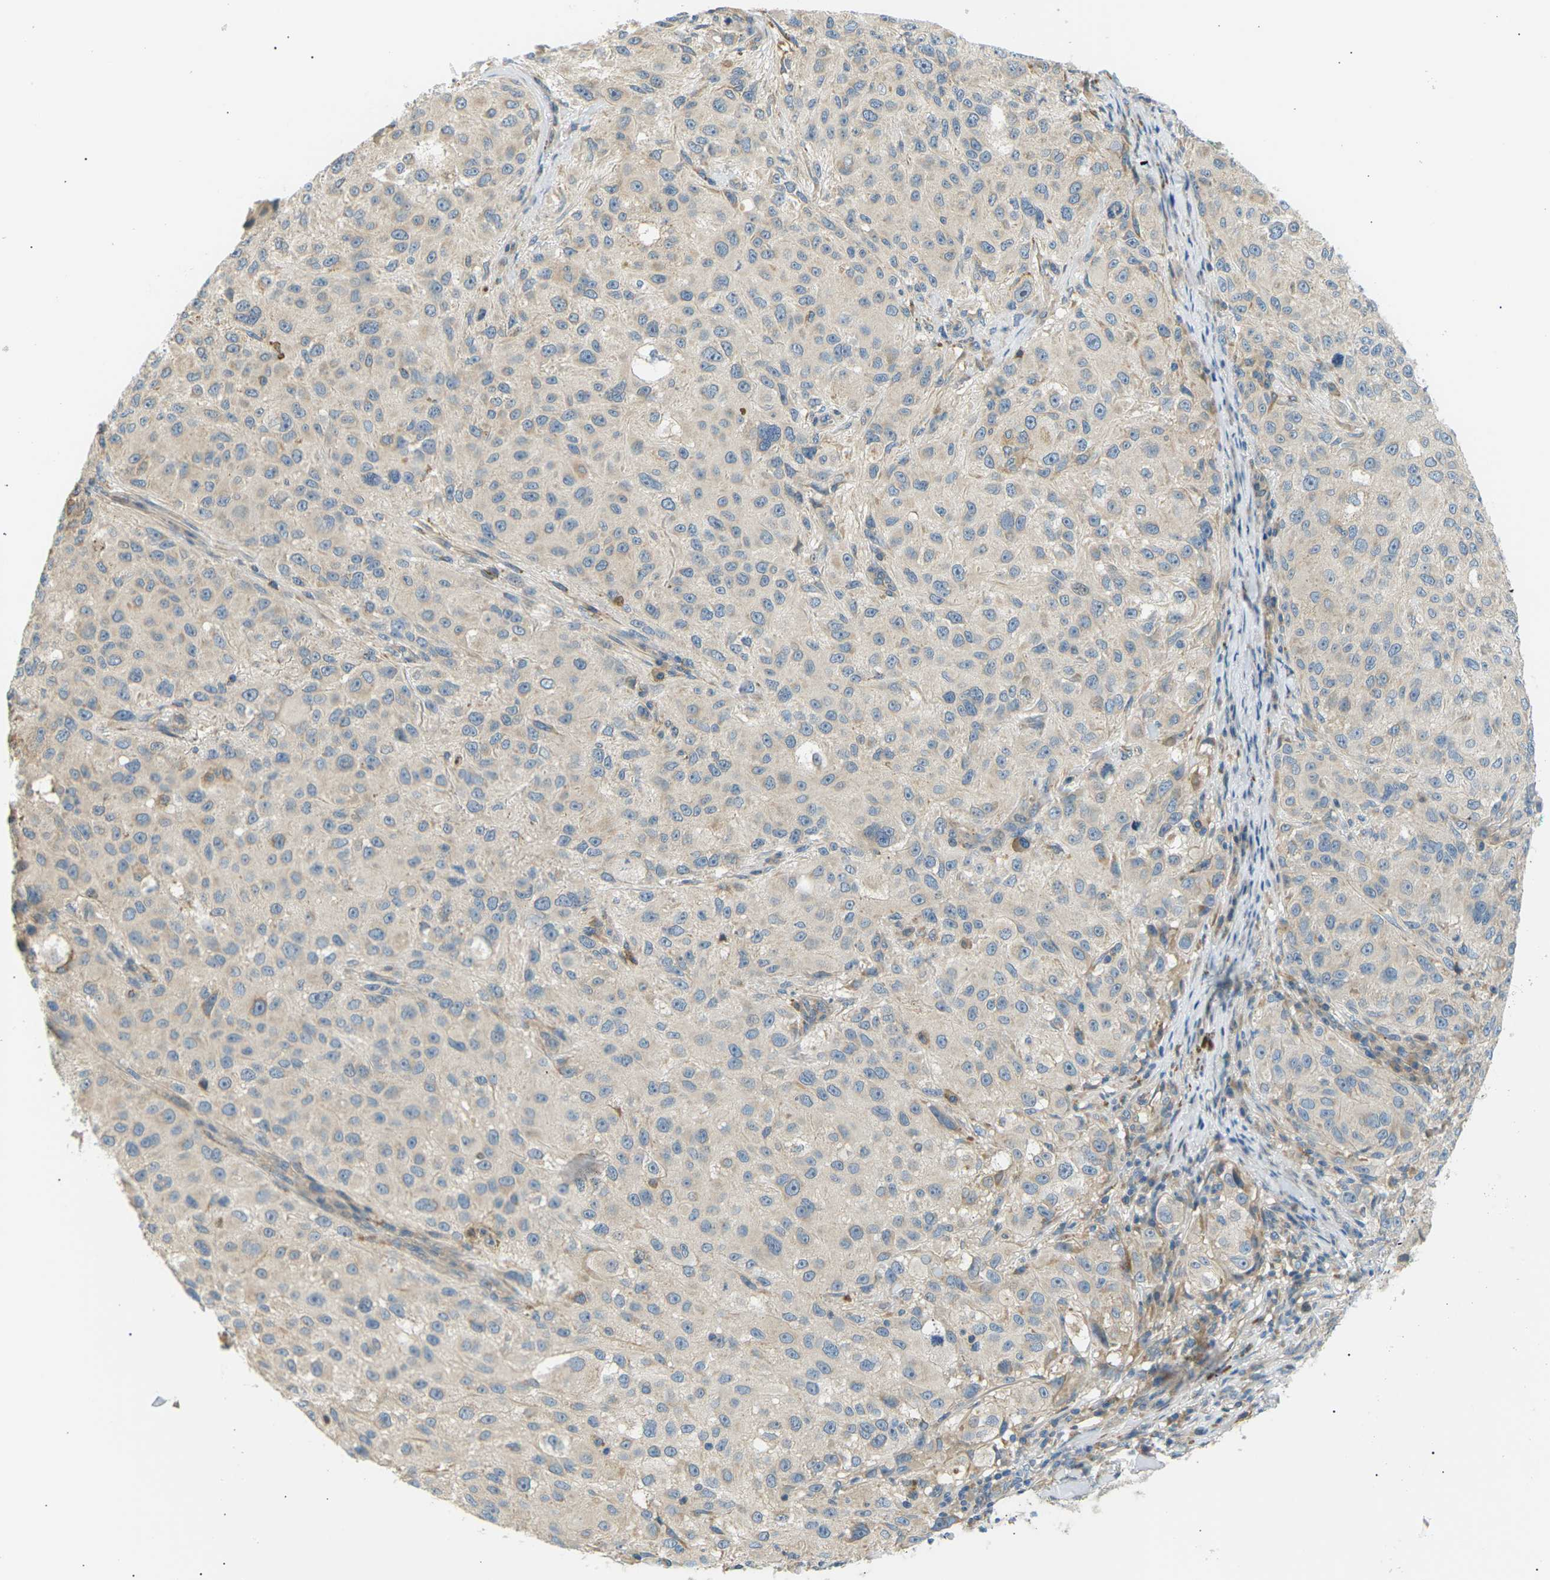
{"staining": {"intensity": "negative", "quantity": "none", "location": "none"}, "tissue": "melanoma", "cell_type": "Tumor cells", "image_type": "cancer", "snomed": [{"axis": "morphology", "description": "Necrosis, NOS"}, {"axis": "morphology", "description": "Malignant melanoma, NOS"}, {"axis": "topography", "description": "Skin"}], "caption": "A high-resolution histopathology image shows immunohistochemistry (IHC) staining of melanoma, which displays no significant positivity in tumor cells.", "gene": "TBC1D8", "patient": {"sex": "female", "age": 87}}